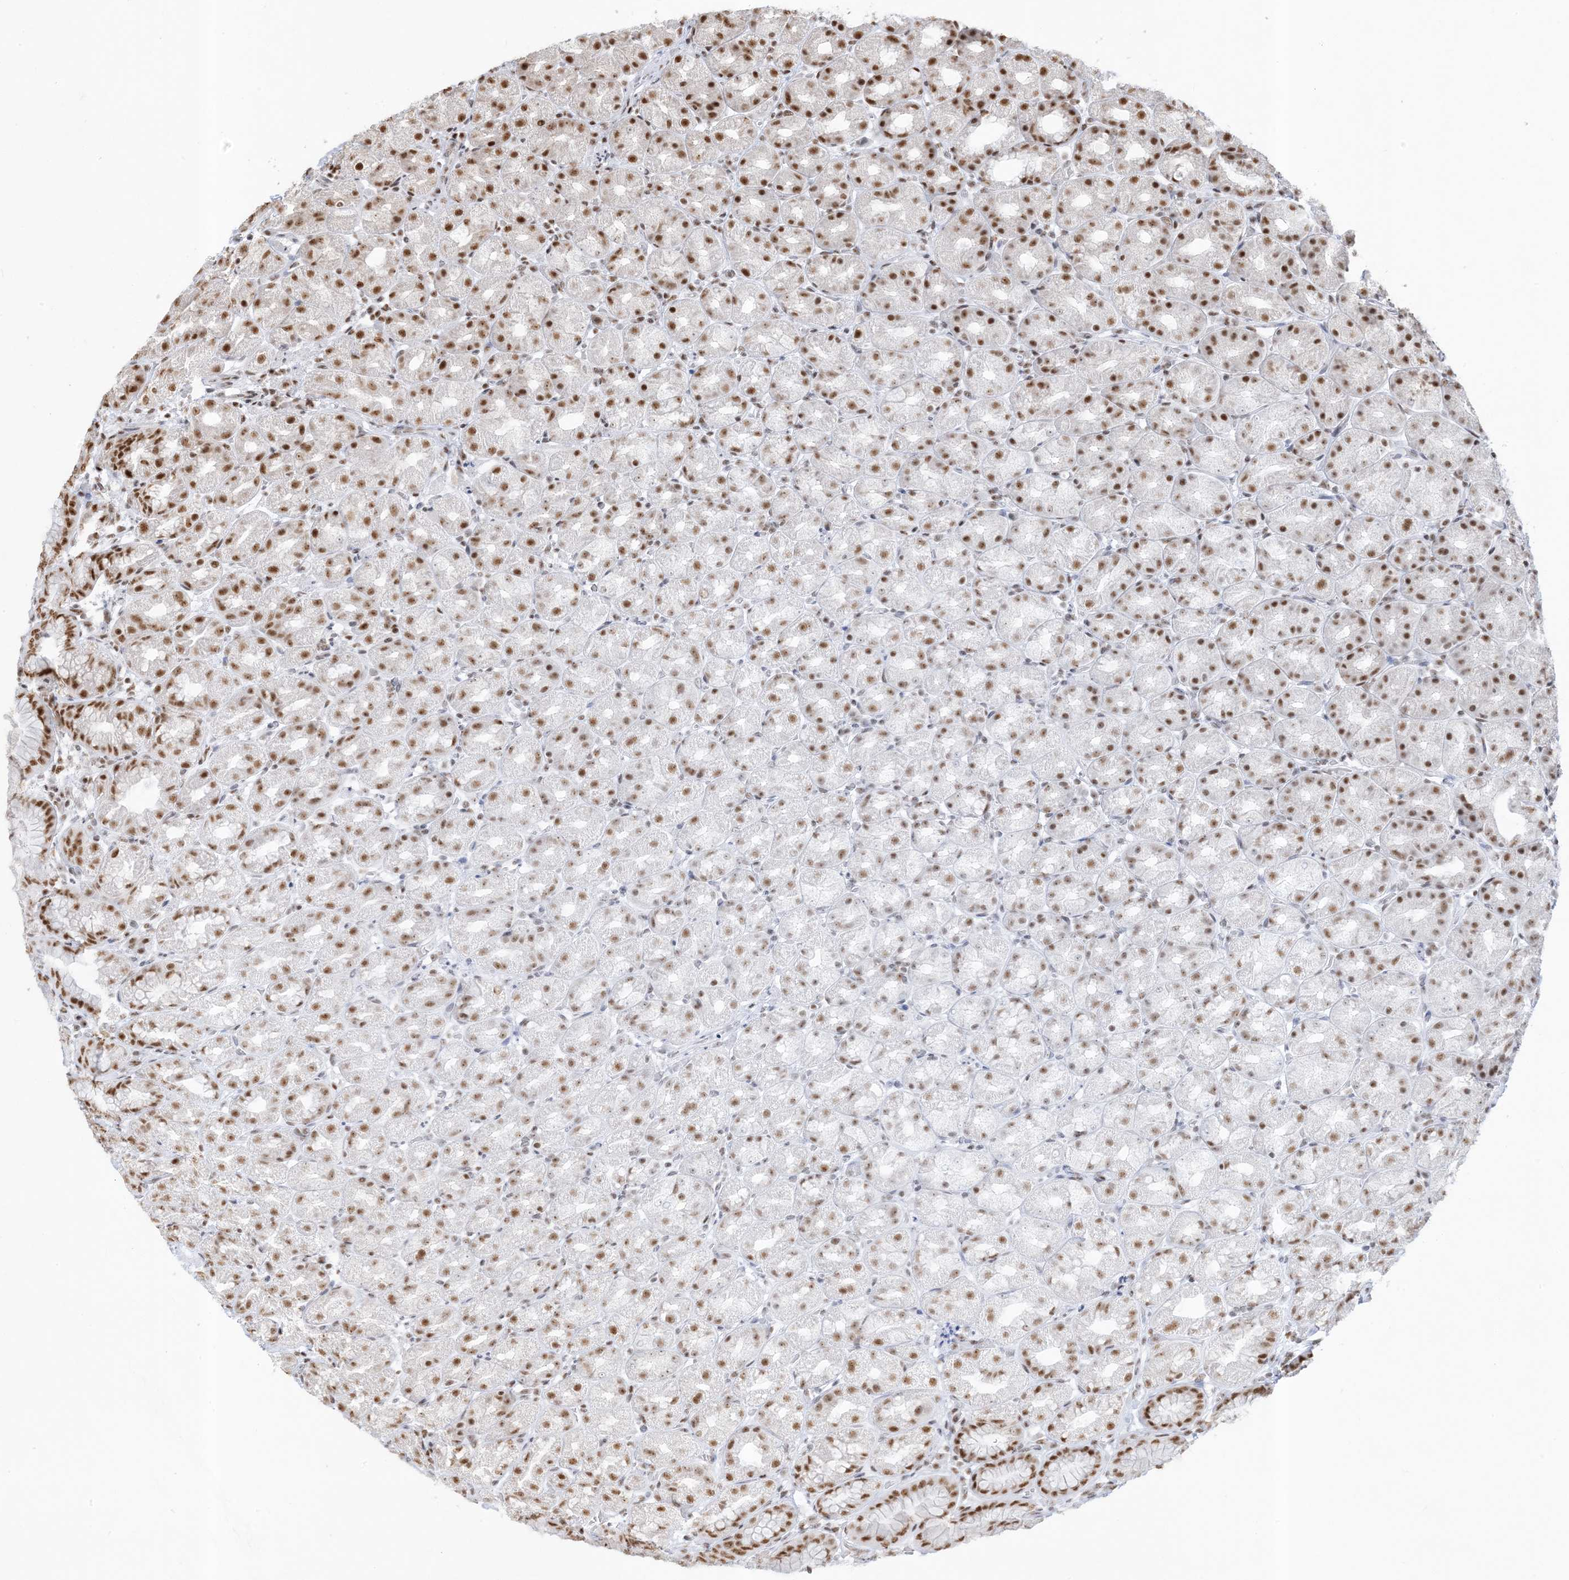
{"staining": {"intensity": "moderate", "quantity": ">75%", "location": "nuclear"}, "tissue": "stomach", "cell_type": "Glandular cells", "image_type": "normal", "snomed": [{"axis": "morphology", "description": "Normal tissue, NOS"}, {"axis": "topography", "description": "Stomach, upper"}], "caption": "Stomach stained with immunohistochemistry (IHC) exhibits moderate nuclear expression in about >75% of glandular cells.", "gene": "PPIL2", "patient": {"sex": "male", "age": 68}}